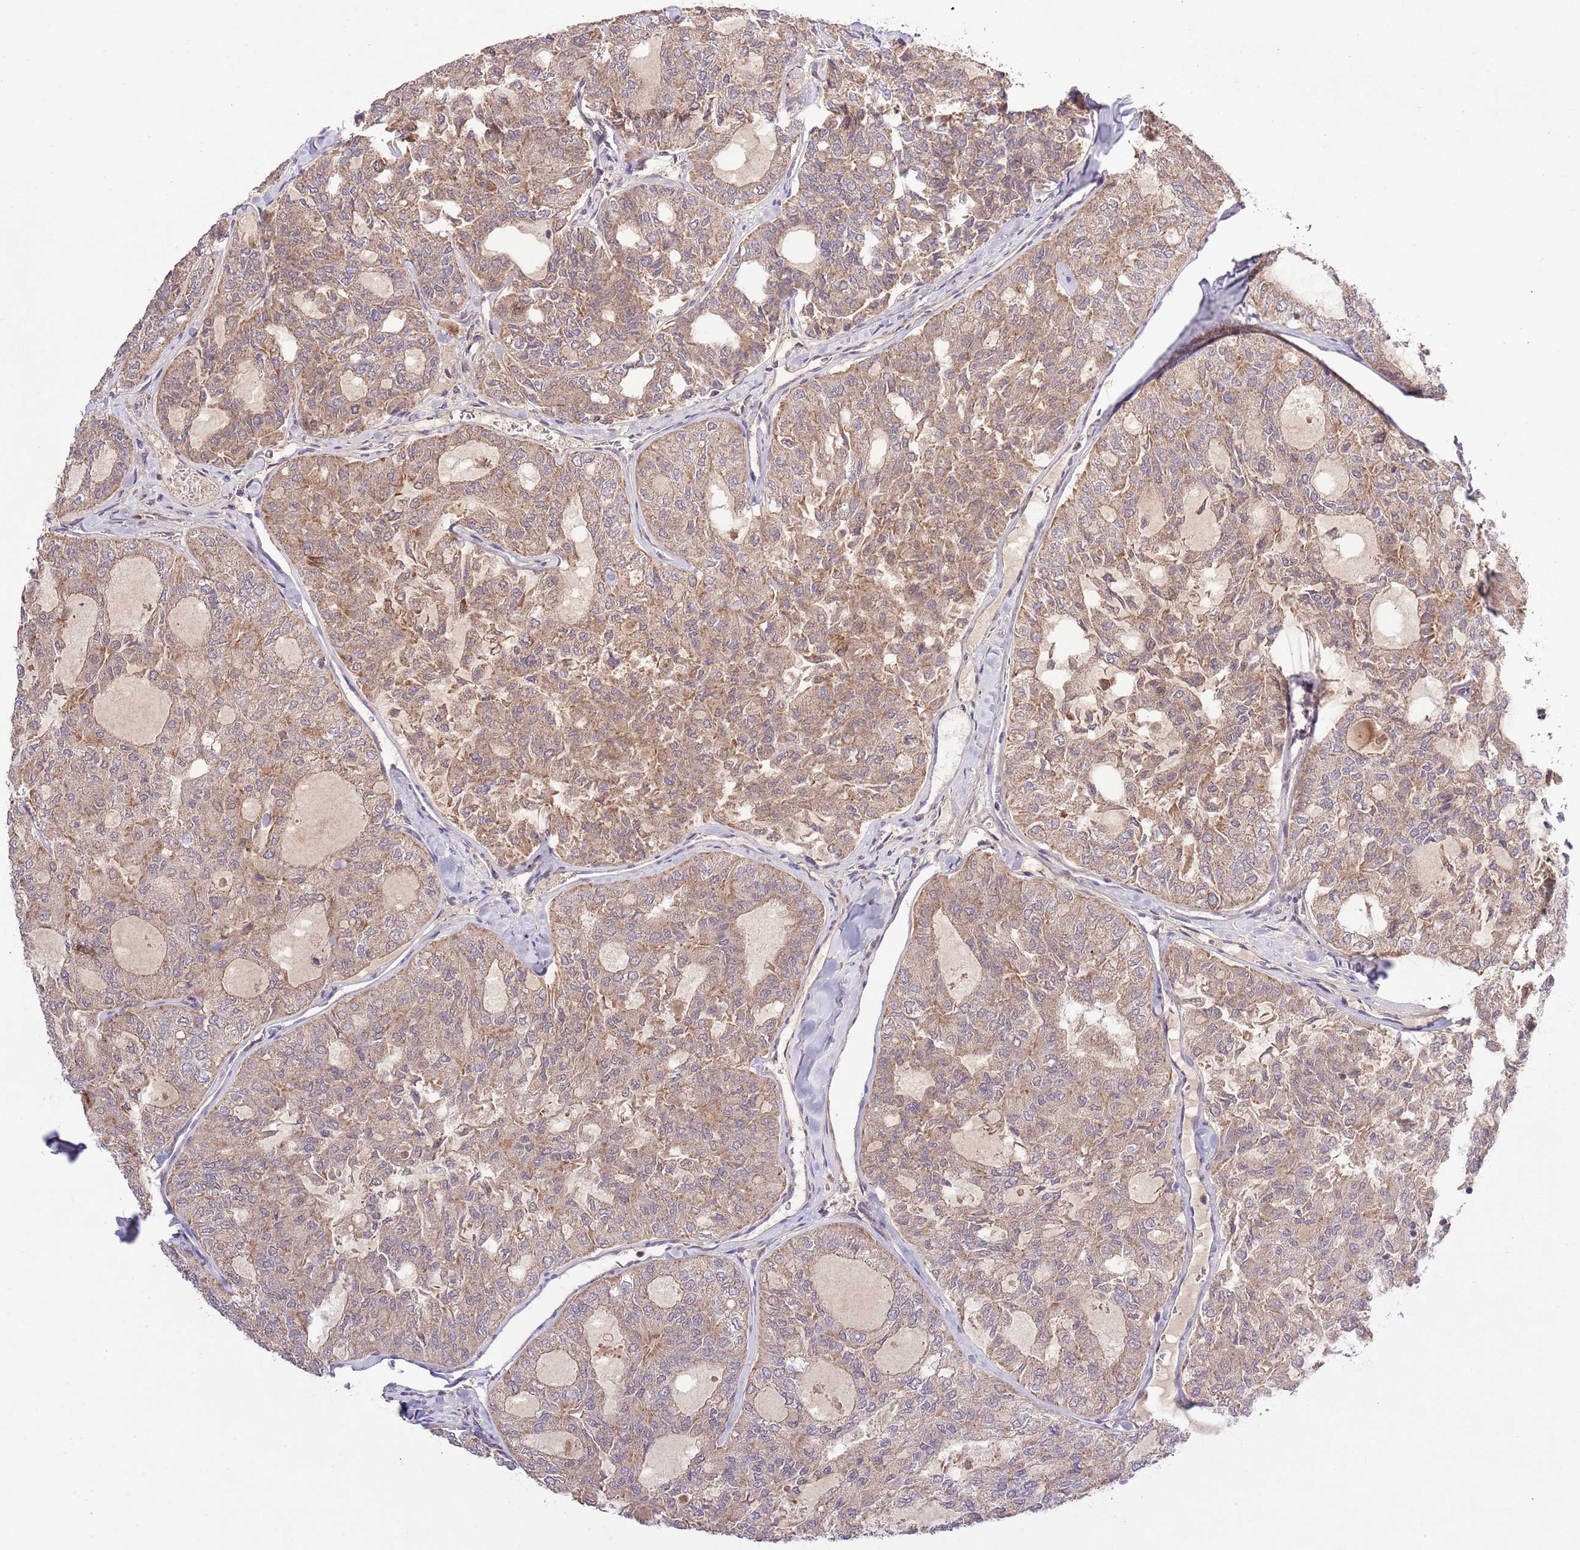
{"staining": {"intensity": "moderate", "quantity": ">75%", "location": "cytoplasmic/membranous"}, "tissue": "thyroid cancer", "cell_type": "Tumor cells", "image_type": "cancer", "snomed": [{"axis": "morphology", "description": "Follicular adenoma carcinoma, NOS"}, {"axis": "topography", "description": "Thyroid gland"}], "caption": "Approximately >75% of tumor cells in human thyroid cancer reveal moderate cytoplasmic/membranous protein expression as visualized by brown immunohistochemical staining.", "gene": "MFNG", "patient": {"sex": "male", "age": 75}}